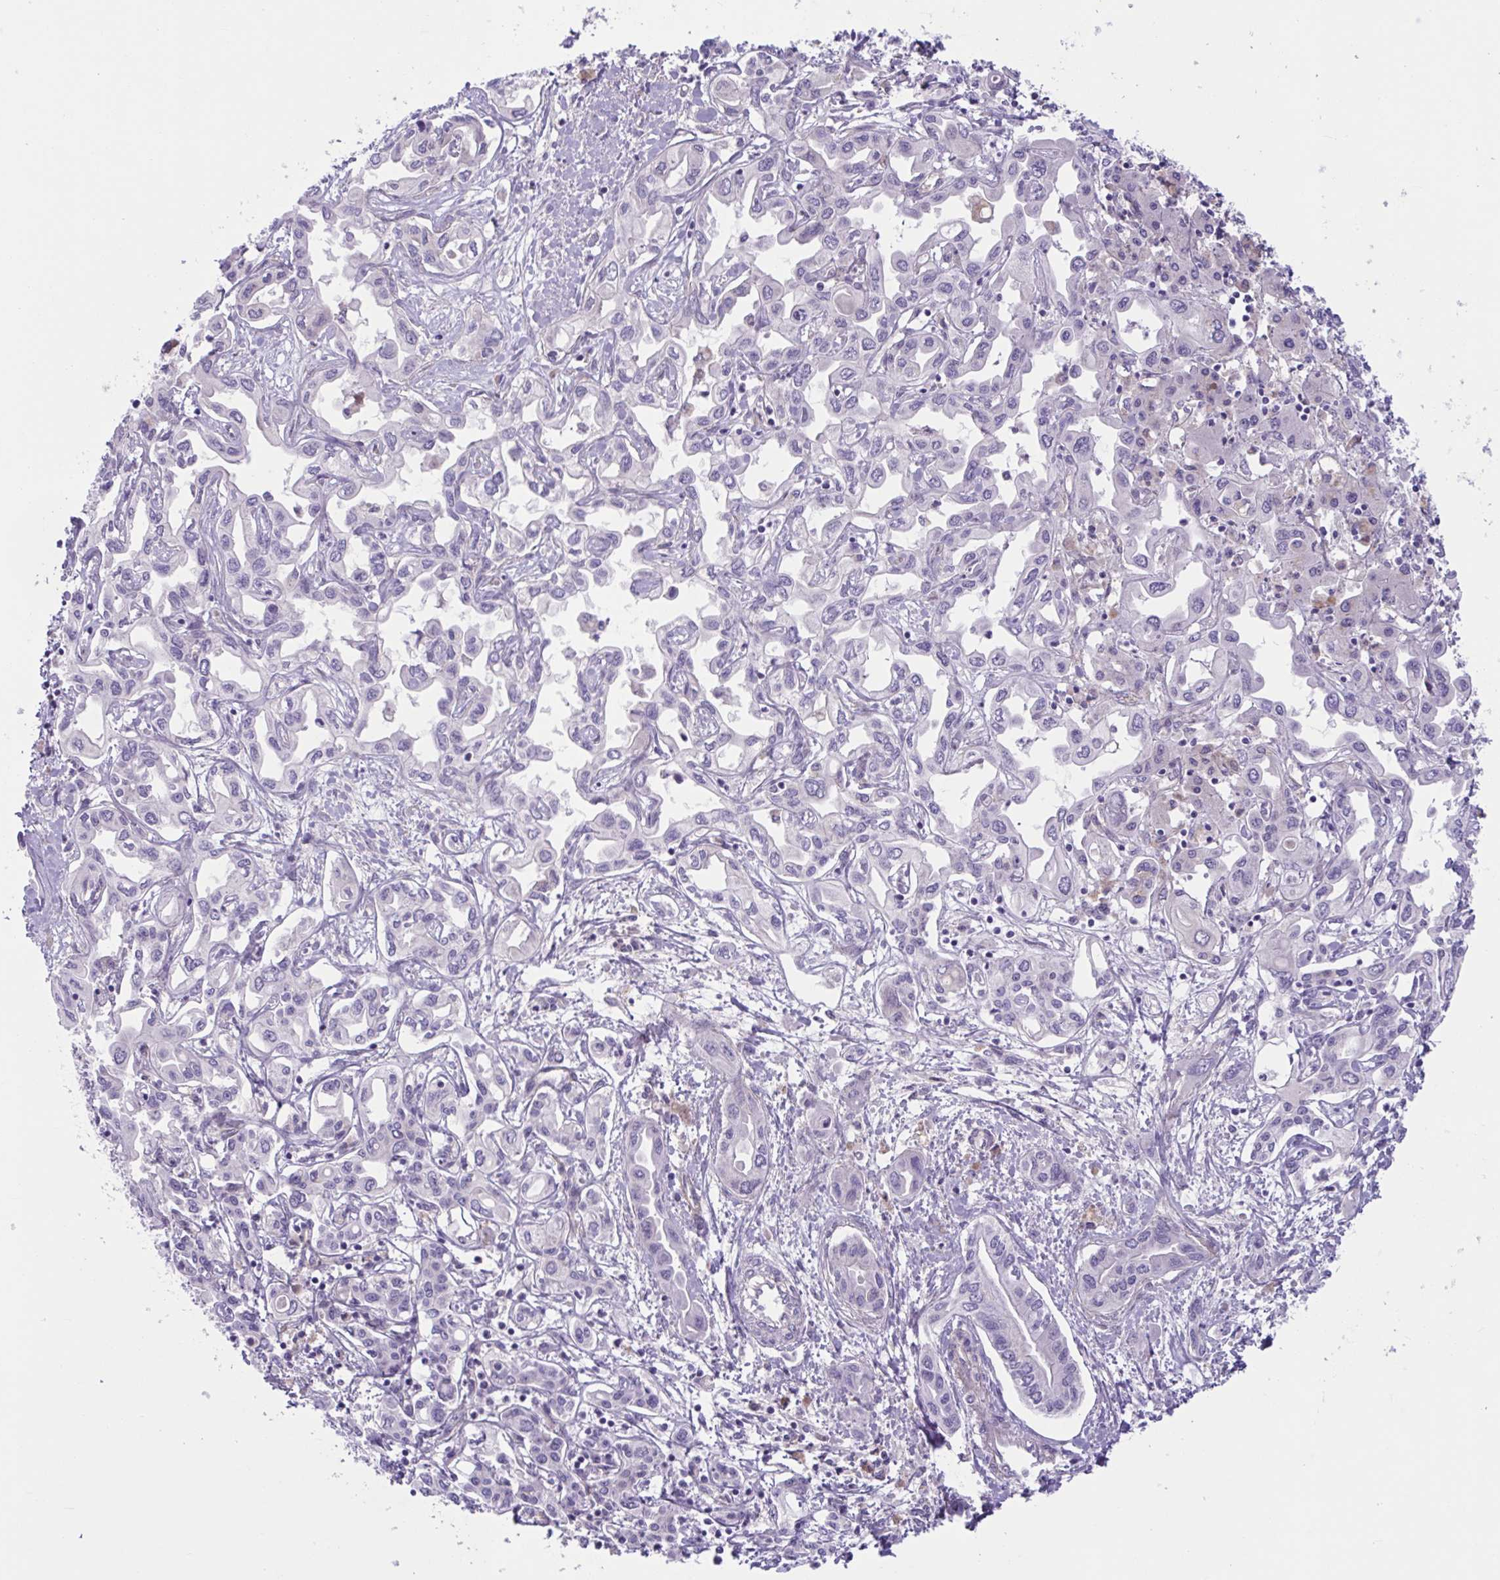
{"staining": {"intensity": "negative", "quantity": "none", "location": "none"}, "tissue": "liver cancer", "cell_type": "Tumor cells", "image_type": "cancer", "snomed": [{"axis": "morphology", "description": "Cholangiocarcinoma"}, {"axis": "topography", "description": "Liver"}], "caption": "Immunohistochemistry (IHC) image of human cholangiocarcinoma (liver) stained for a protein (brown), which demonstrates no positivity in tumor cells. Nuclei are stained in blue.", "gene": "TTC7B", "patient": {"sex": "female", "age": 64}}